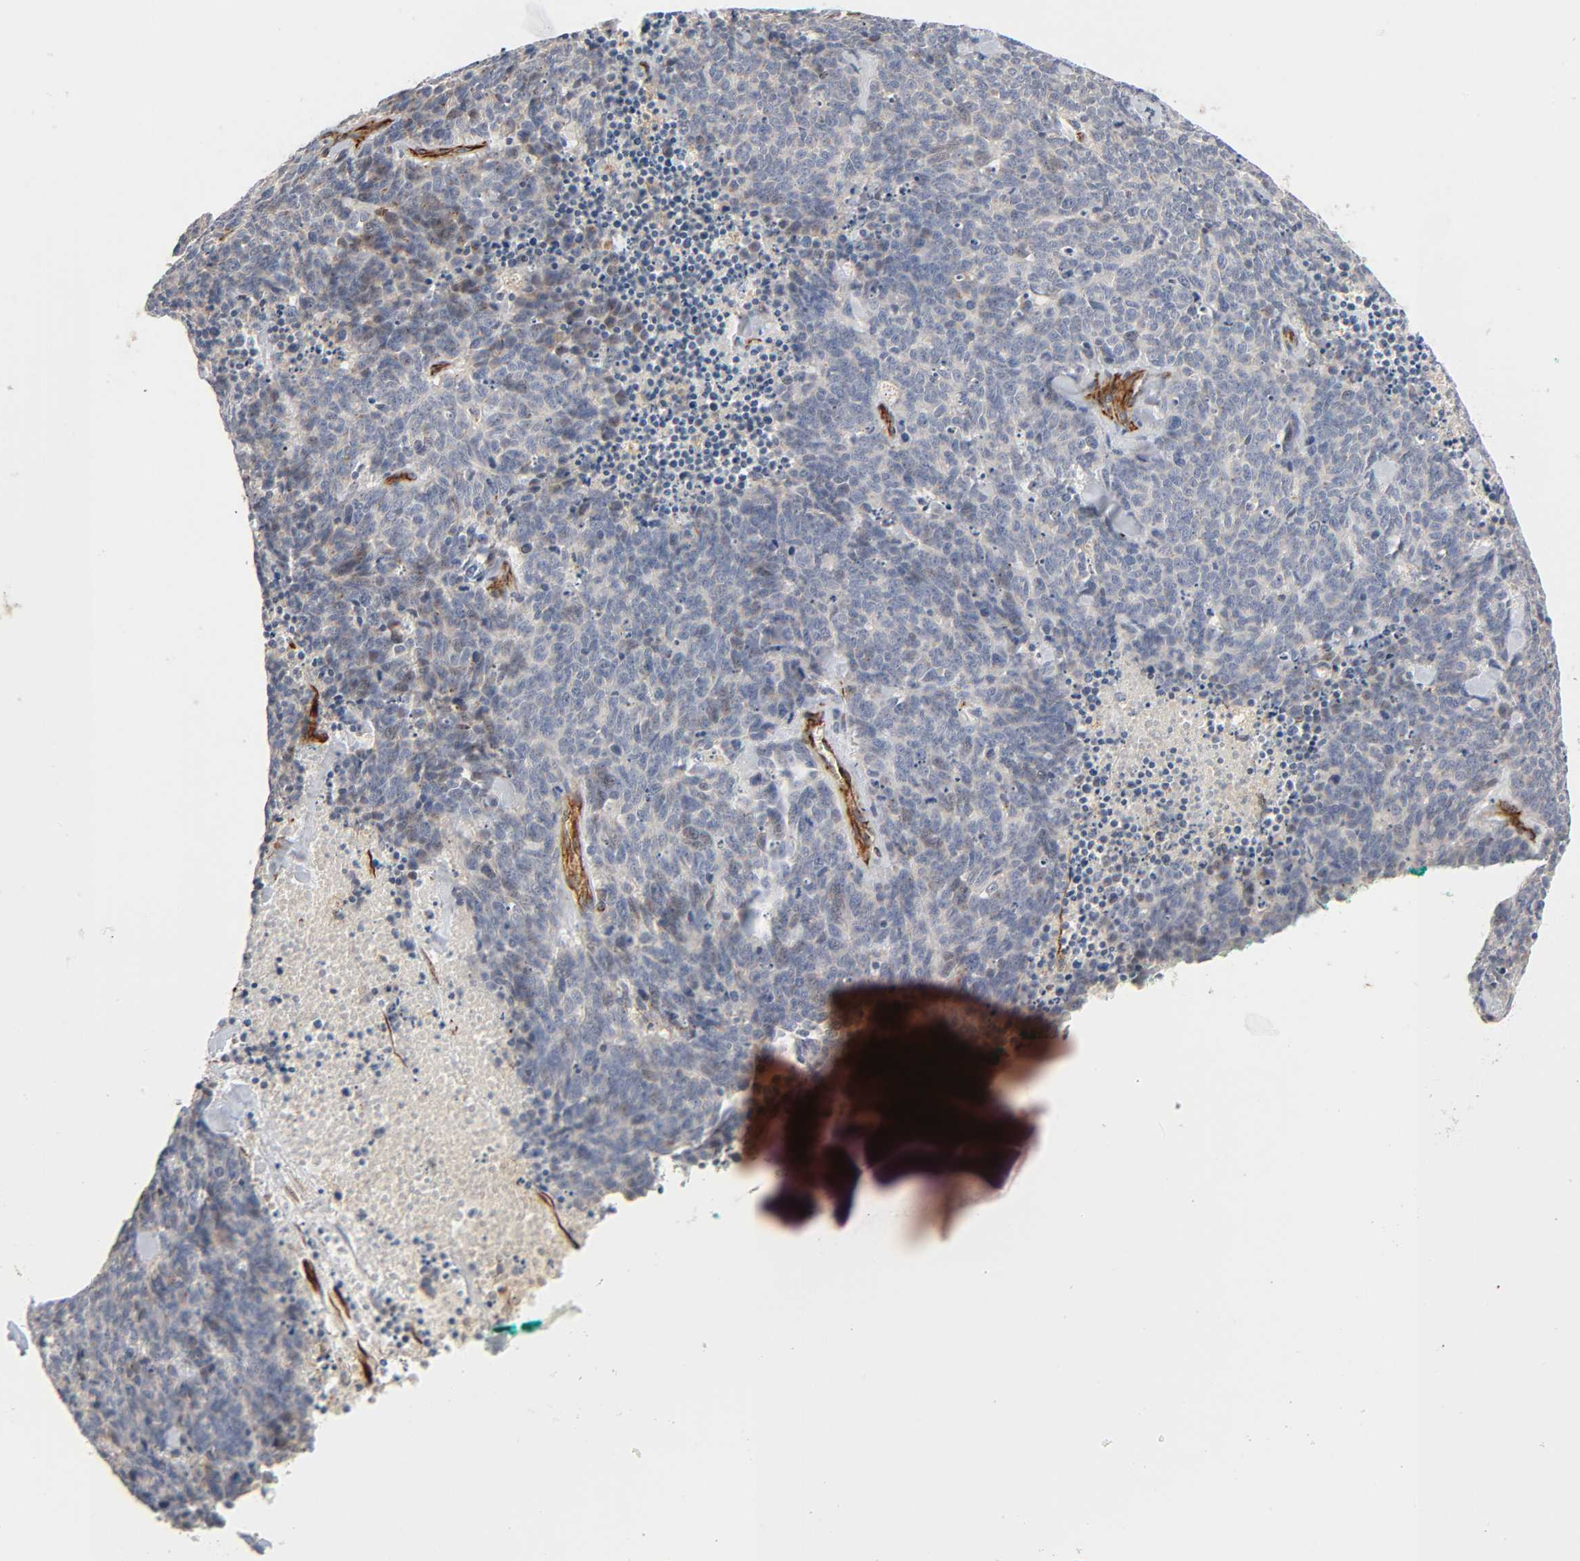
{"staining": {"intensity": "weak", "quantity": "<25%", "location": "cytoplasmic/membranous"}, "tissue": "lung cancer", "cell_type": "Tumor cells", "image_type": "cancer", "snomed": [{"axis": "morphology", "description": "Neoplasm, malignant, NOS"}, {"axis": "topography", "description": "Lung"}], "caption": "Lung cancer was stained to show a protein in brown. There is no significant positivity in tumor cells.", "gene": "REEP6", "patient": {"sex": "female", "age": 58}}